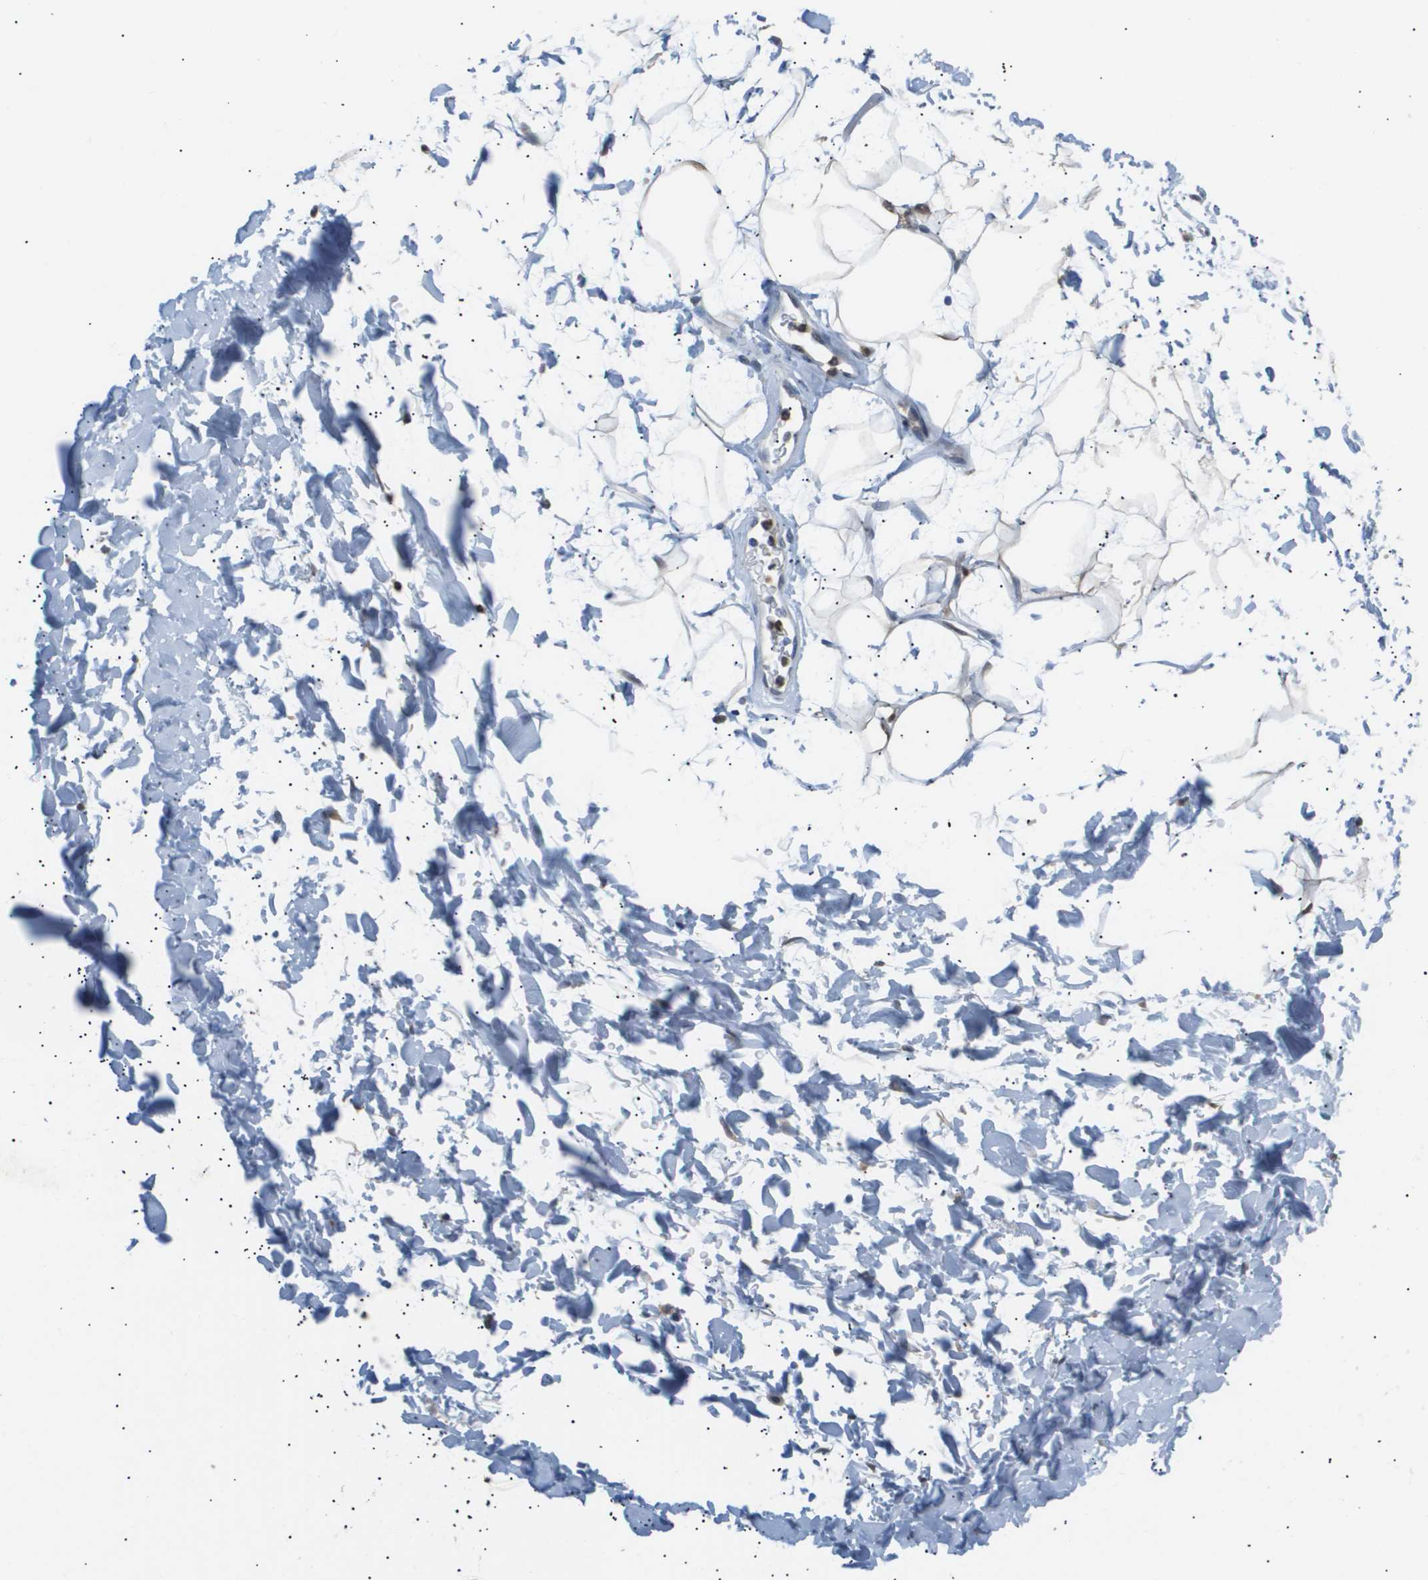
{"staining": {"intensity": "weak", "quantity": ">75%", "location": "cytoplasmic/membranous,nuclear"}, "tissue": "adipose tissue", "cell_type": "Adipocytes", "image_type": "normal", "snomed": [{"axis": "morphology", "description": "Normal tissue, NOS"}, {"axis": "topography", "description": "Soft tissue"}], "caption": "This histopathology image displays immunohistochemistry staining of unremarkable human adipose tissue, with low weak cytoplasmic/membranous,nuclear positivity in about >75% of adipocytes.", "gene": "AKR1A1", "patient": {"sex": "male", "age": 72}}